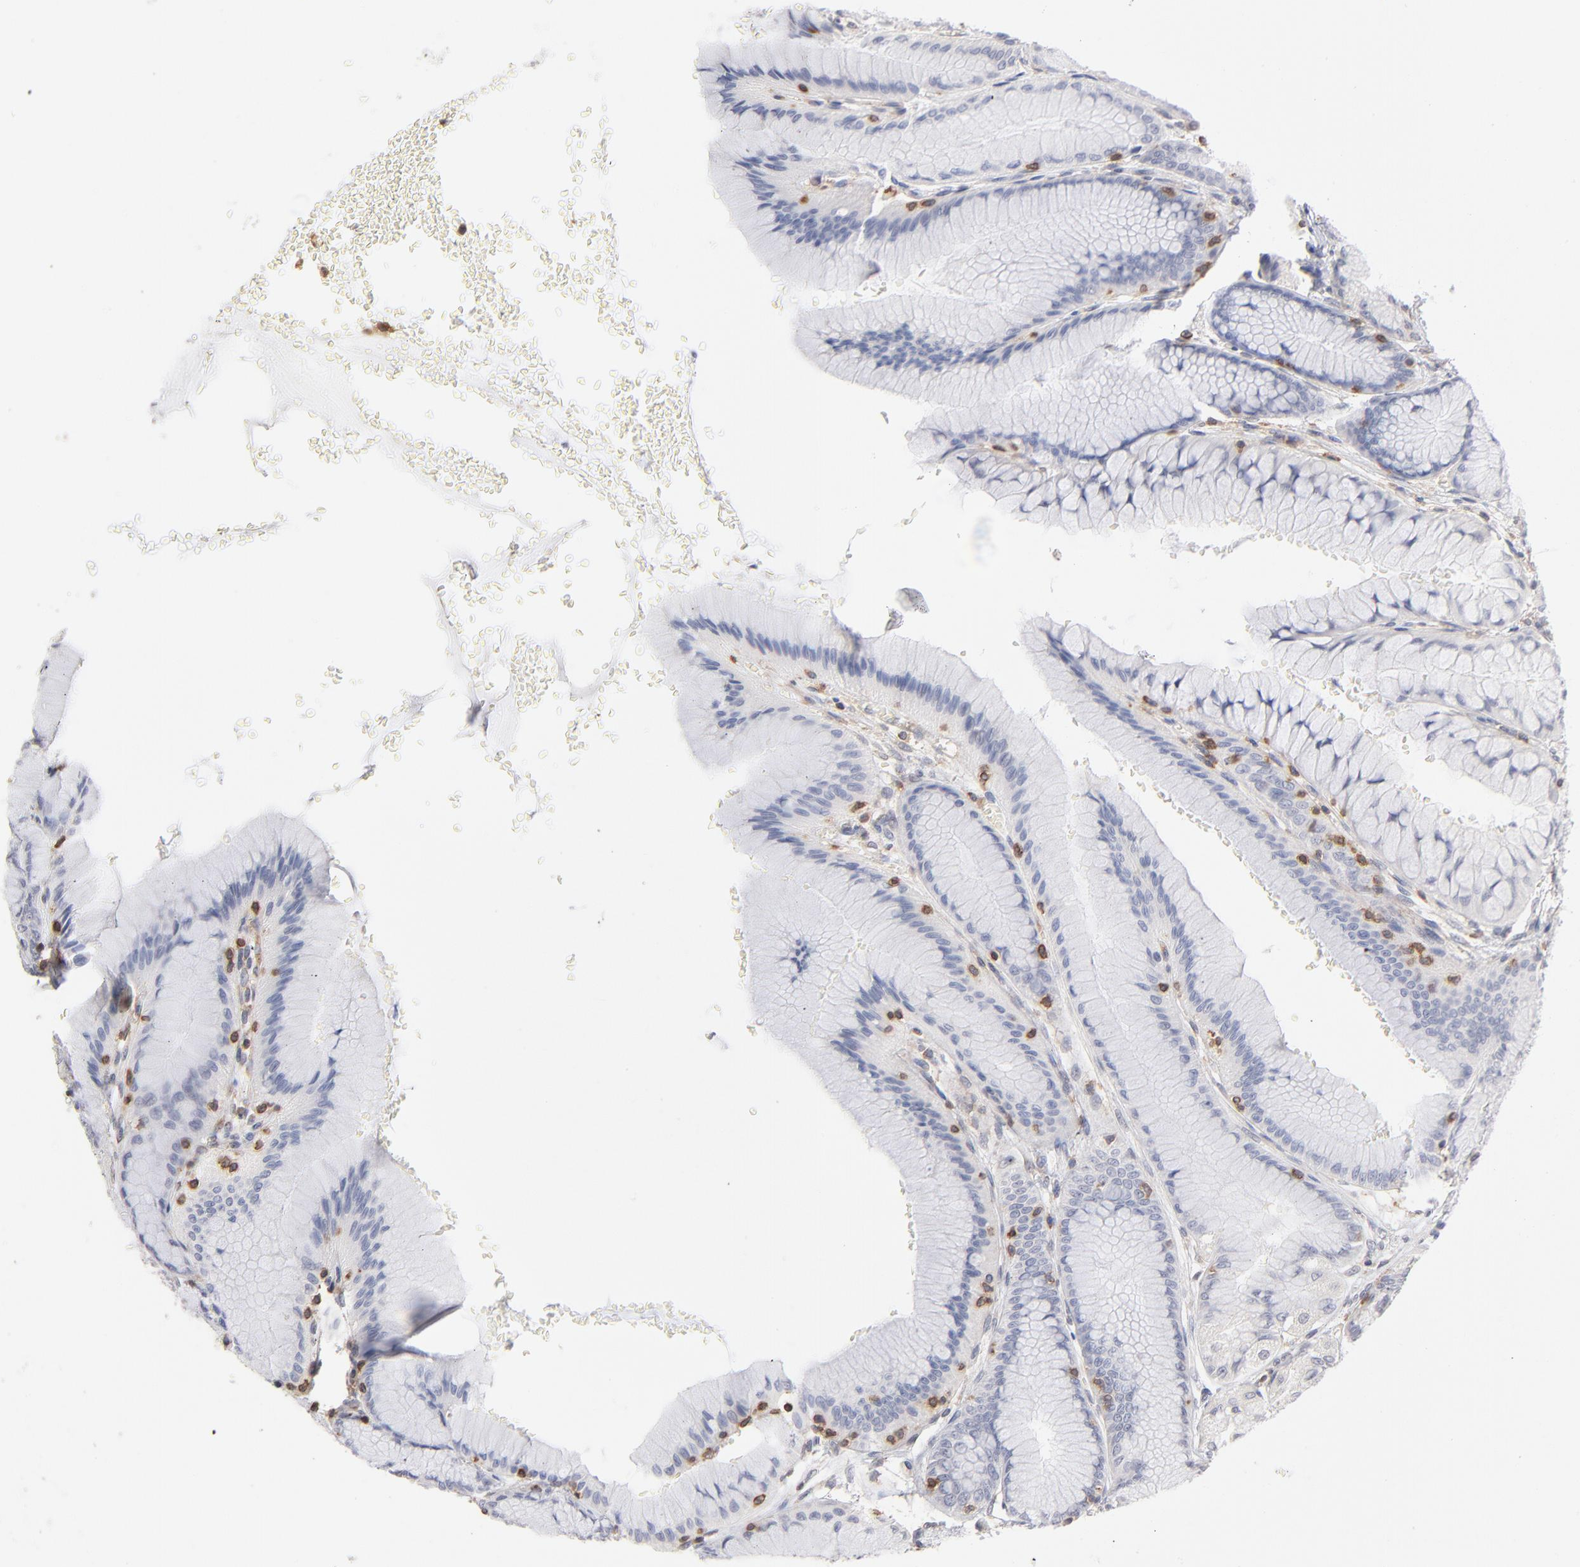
{"staining": {"intensity": "negative", "quantity": "none", "location": "none"}, "tissue": "stomach", "cell_type": "Glandular cells", "image_type": "normal", "snomed": [{"axis": "morphology", "description": "Normal tissue, NOS"}, {"axis": "morphology", "description": "Adenocarcinoma, NOS"}, {"axis": "topography", "description": "Stomach"}, {"axis": "topography", "description": "Stomach, lower"}], "caption": "DAB (3,3'-diaminobenzidine) immunohistochemical staining of benign human stomach demonstrates no significant expression in glandular cells.", "gene": "WIPF1", "patient": {"sex": "female", "age": 65}}